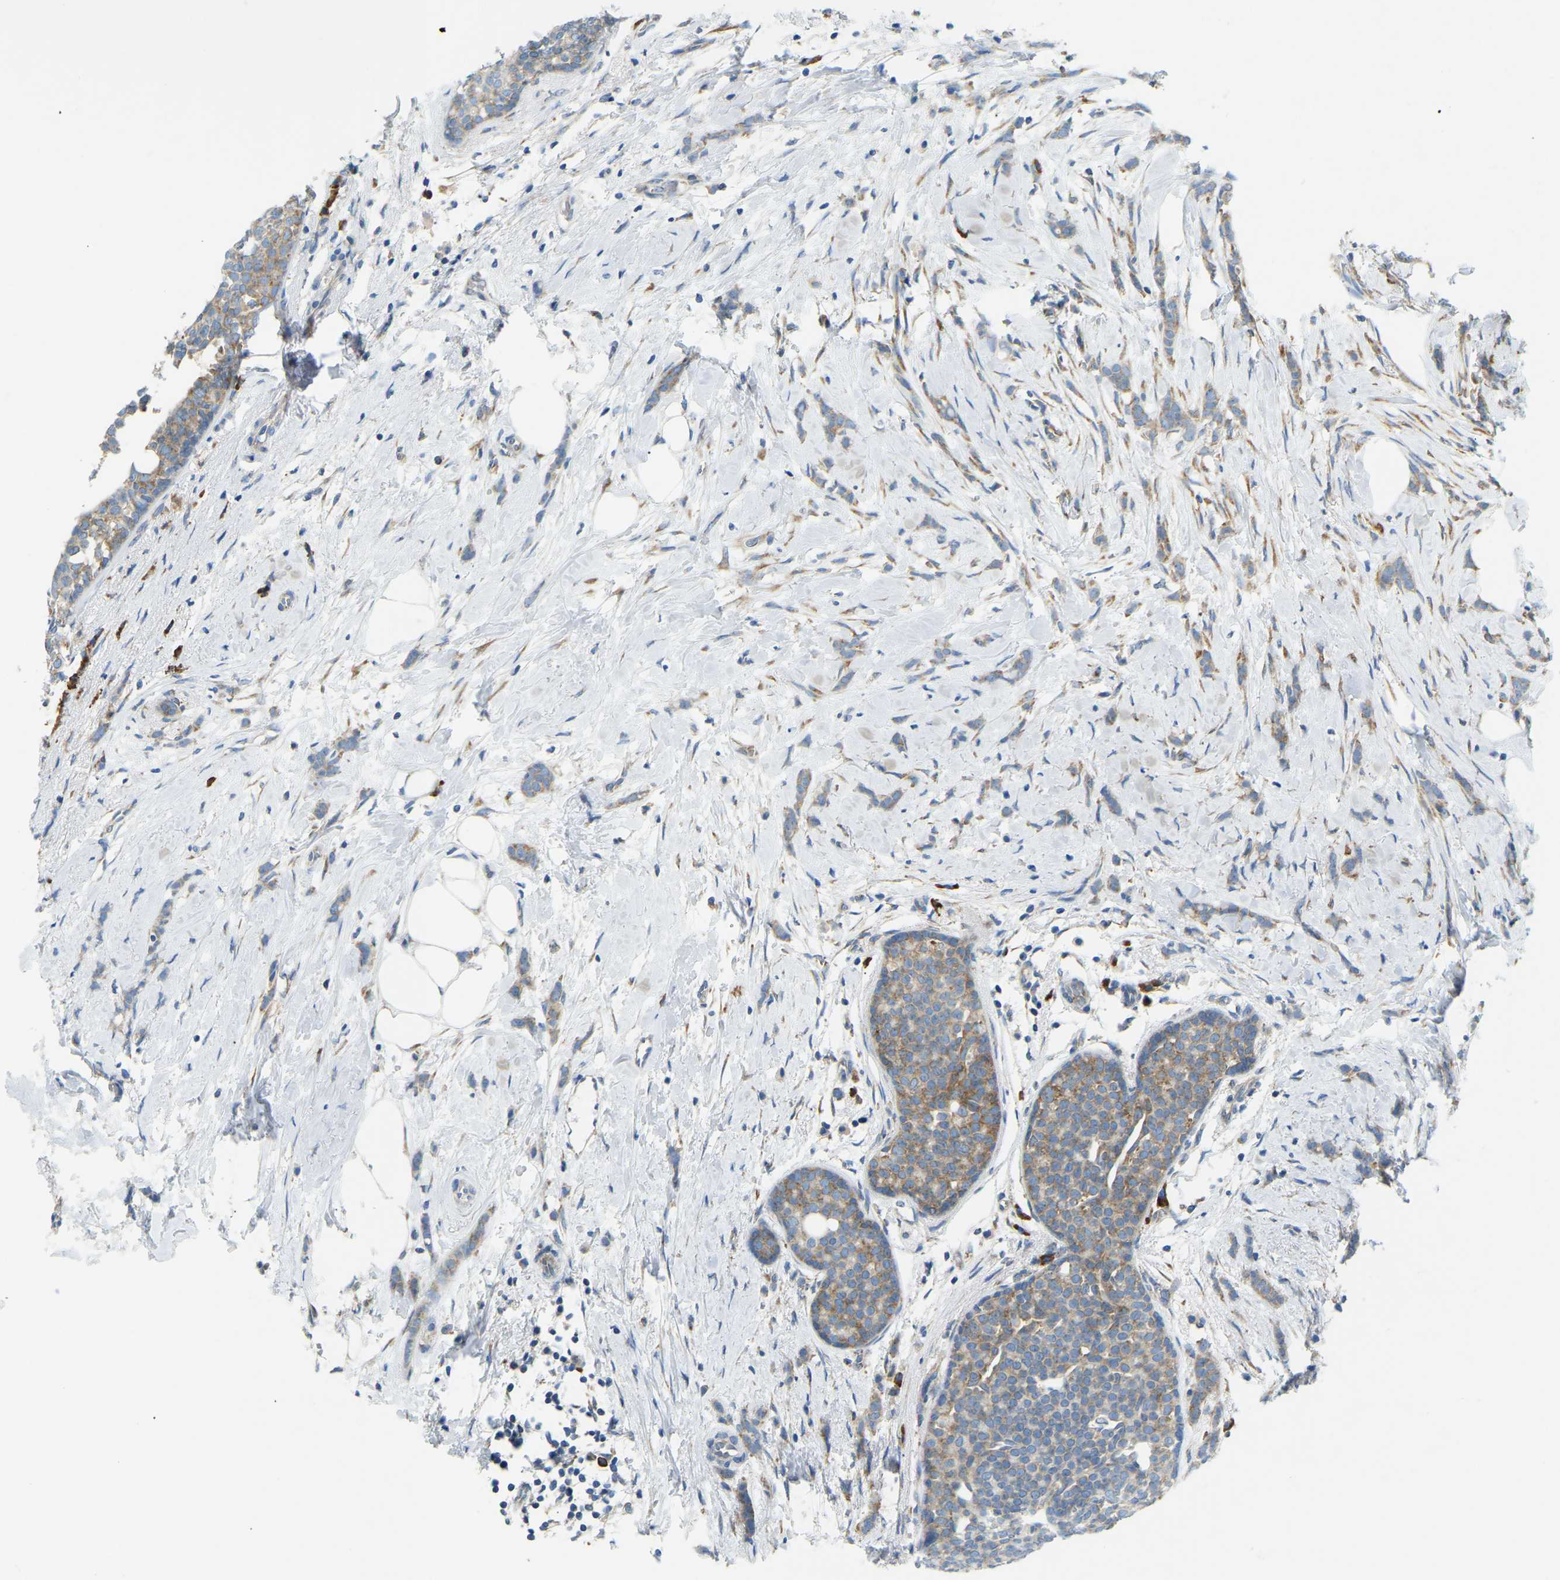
{"staining": {"intensity": "moderate", "quantity": ">75%", "location": "cytoplasmic/membranous"}, "tissue": "breast cancer", "cell_type": "Tumor cells", "image_type": "cancer", "snomed": [{"axis": "morphology", "description": "Lobular carcinoma, in situ"}, {"axis": "morphology", "description": "Lobular carcinoma"}, {"axis": "topography", "description": "Breast"}], "caption": "DAB immunohistochemical staining of human breast cancer shows moderate cytoplasmic/membranous protein expression in approximately >75% of tumor cells.", "gene": "SND1", "patient": {"sex": "female", "age": 41}}